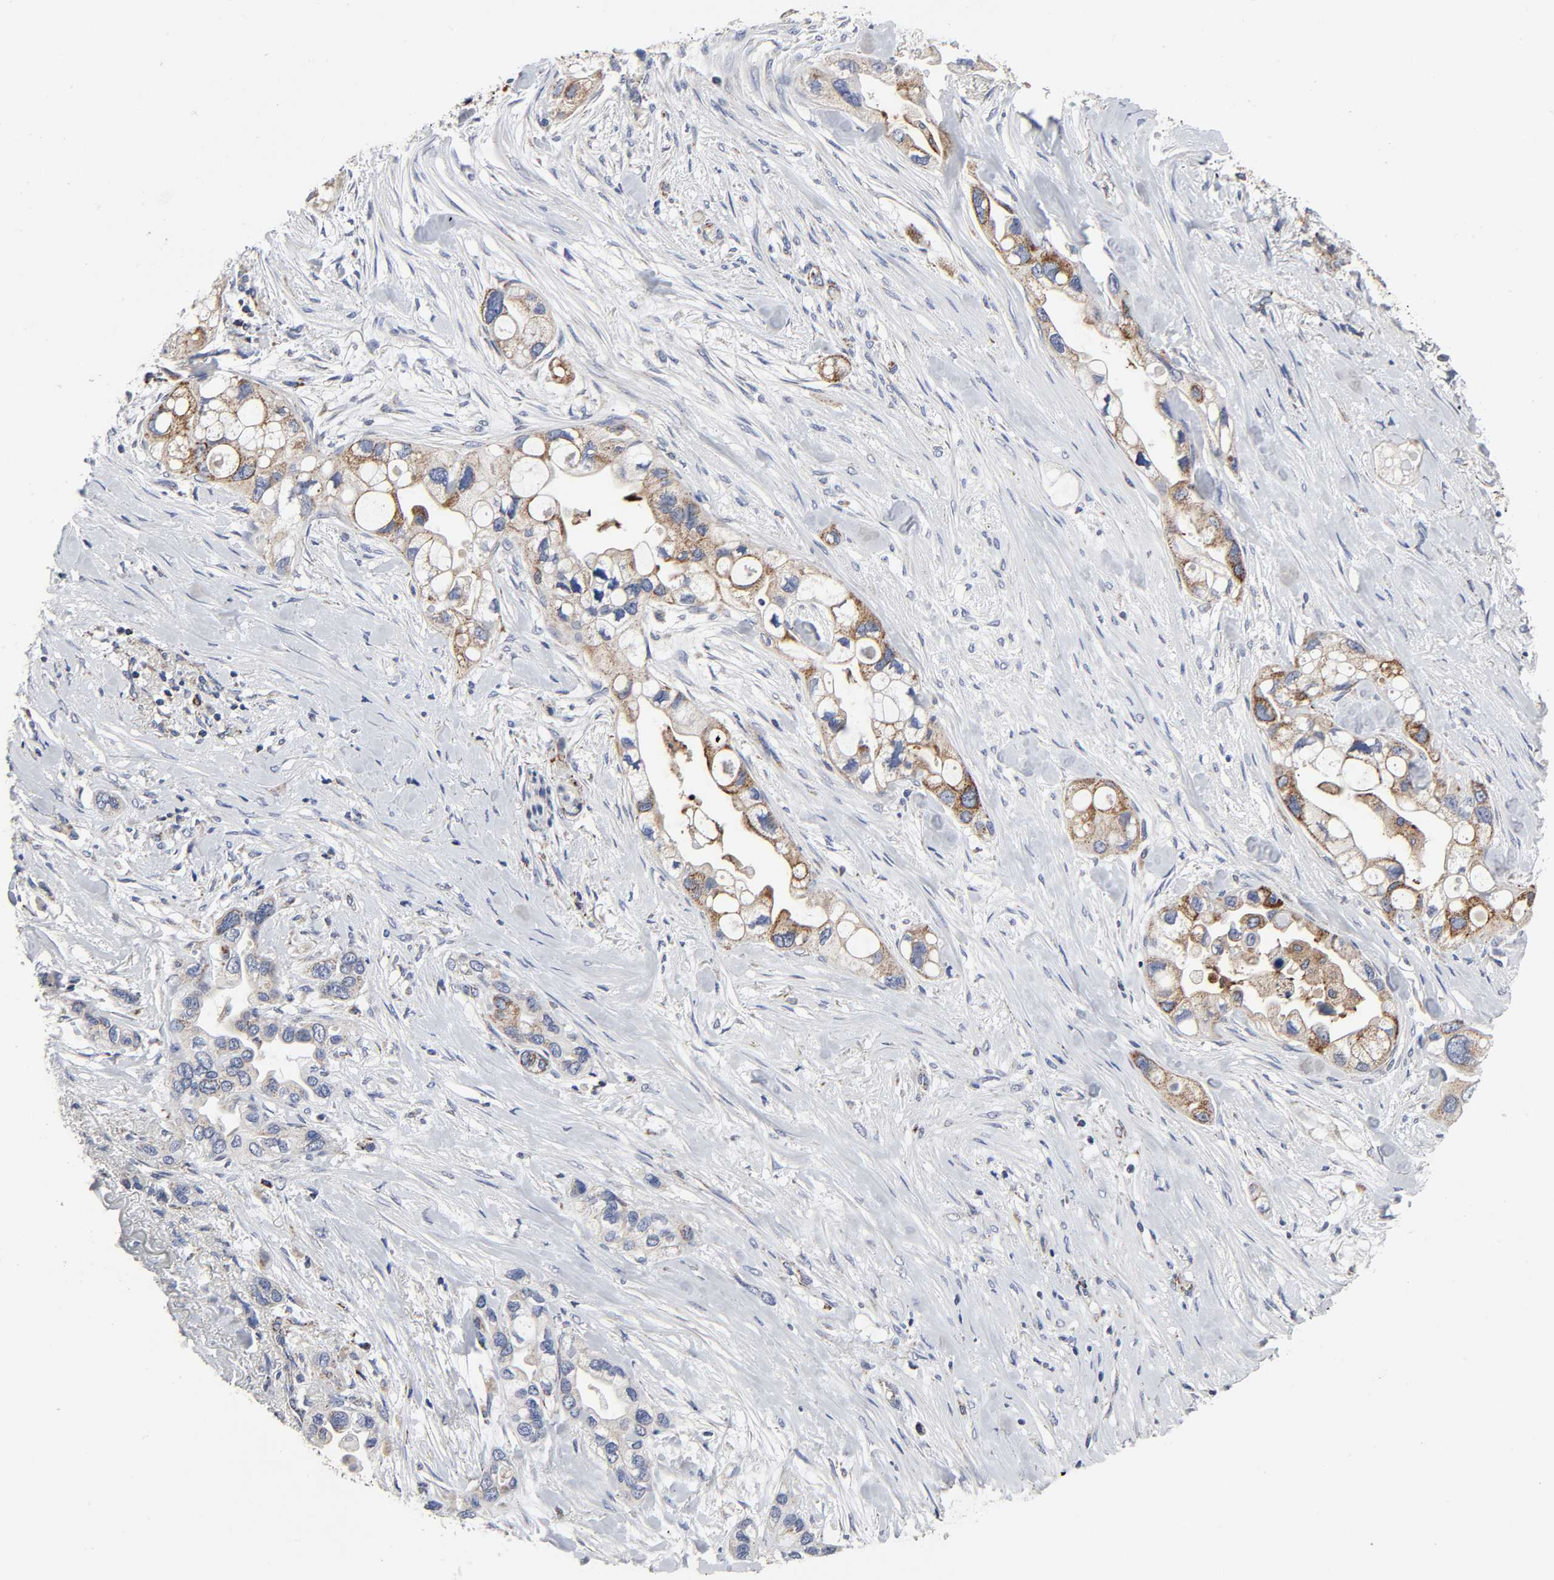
{"staining": {"intensity": "moderate", "quantity": ">75%", "location": "cytoplasmic/membranous"}, "tissue": "pancreatic cancer", "cell_type": "Tumor cells", "image_type": "cancer", "snomed": [{"axis": "morphology", "description": "Adenocarcinoma, NOS"}, {"axis": "topography", "description": "Pancreas"}], "caption": "Human pancreatic cancer stained with a brown dye demonstrates moderate cytoplasmic/membranous positive expression in approximately >75% of tumor cells.", "gene": "AOPEP", "patient": {"sex": "female", "age": 77}}